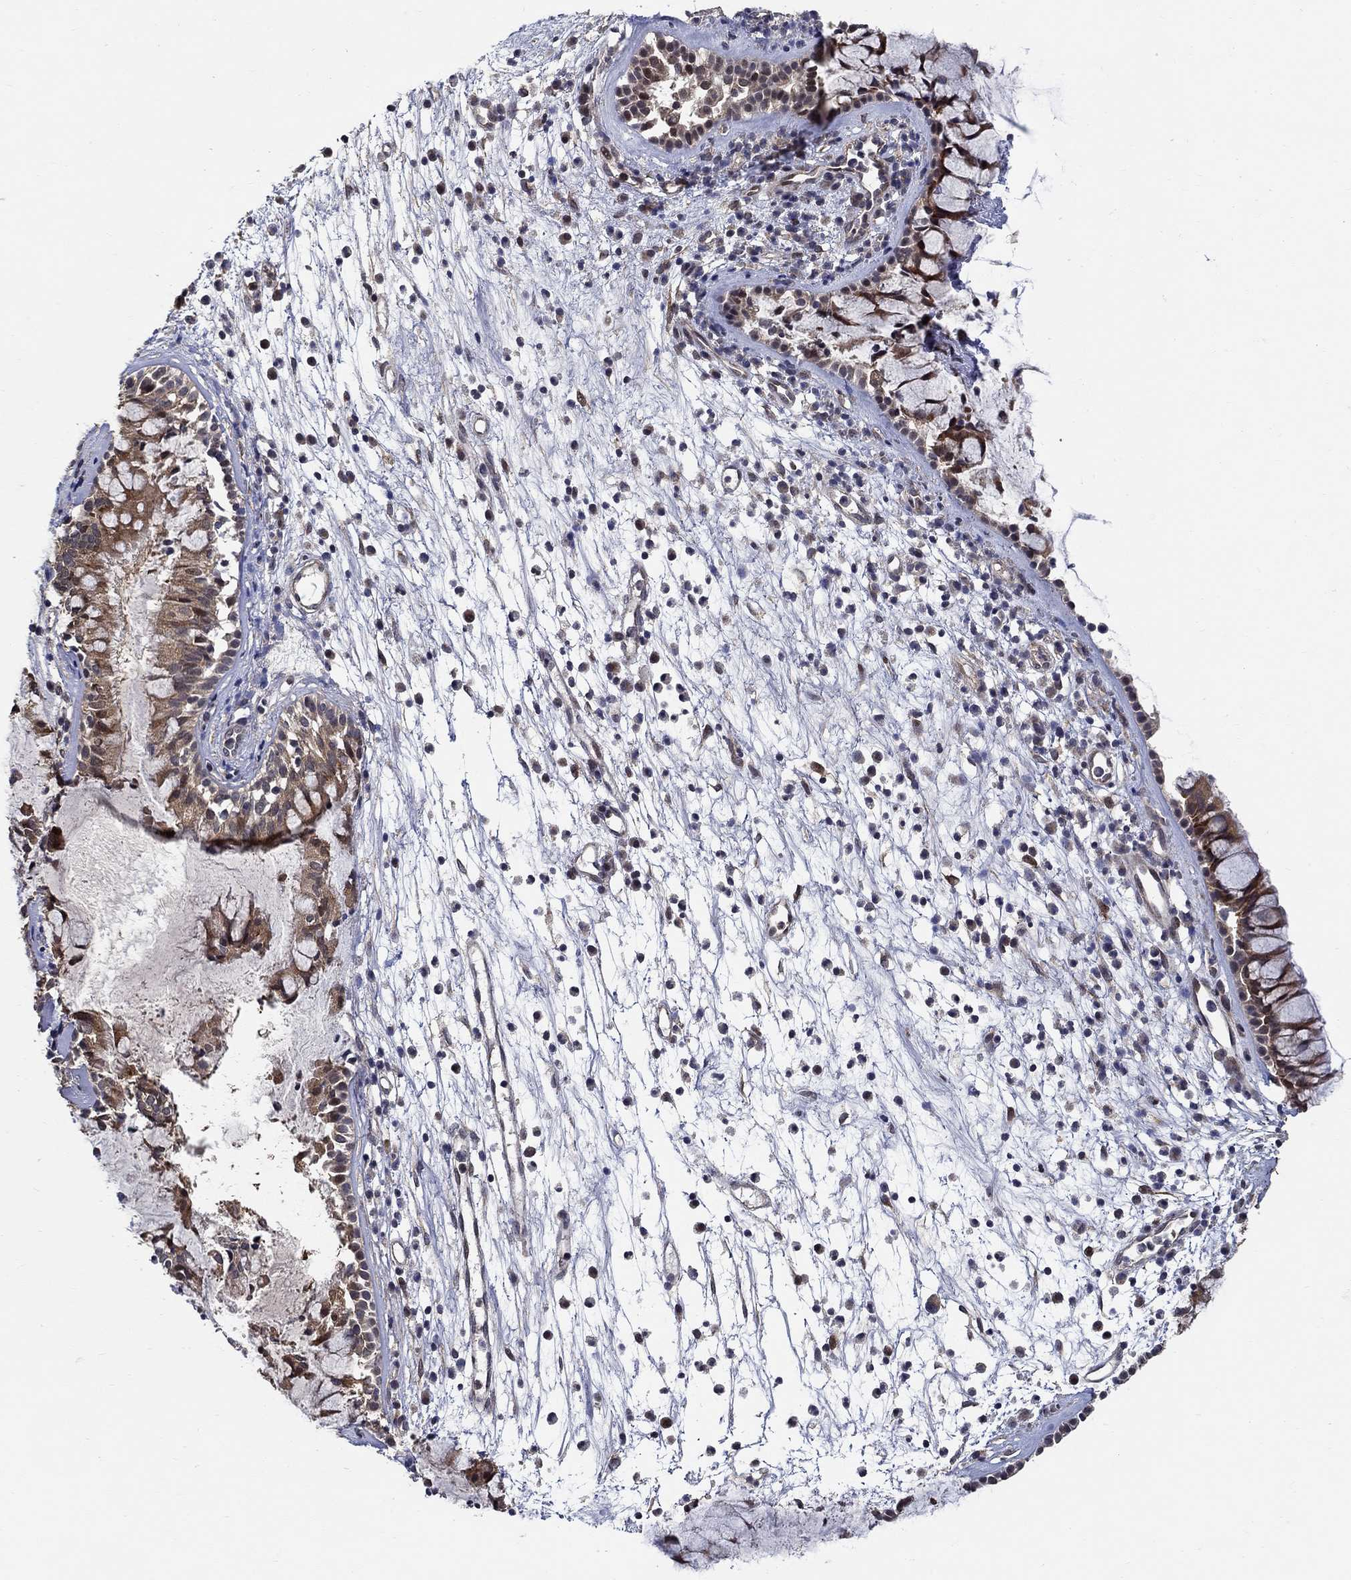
{"staining": {"intensity": "strong", "quantity": ">75%", "location": "cytoplasmic/membranous"}, "tissue": "nasopharynx", "cell_type": "Respiratory epithelial cells", "image_type": "normal", "snomed": [{"axis": "morphology", "description": "Normal tissue, NOS"}, {"axis": "topography", "description": "Nasopharynx"}], "caption": "A histopathology image showing strong cytoplasmic/membranous expression in approximately >75% of respiratory epithelial cells in benign nasopharynx, as visualized by brown immunohistochemical staining.", "gene": "ZNF594", "patient": {"sex": "male", "age": 77}}